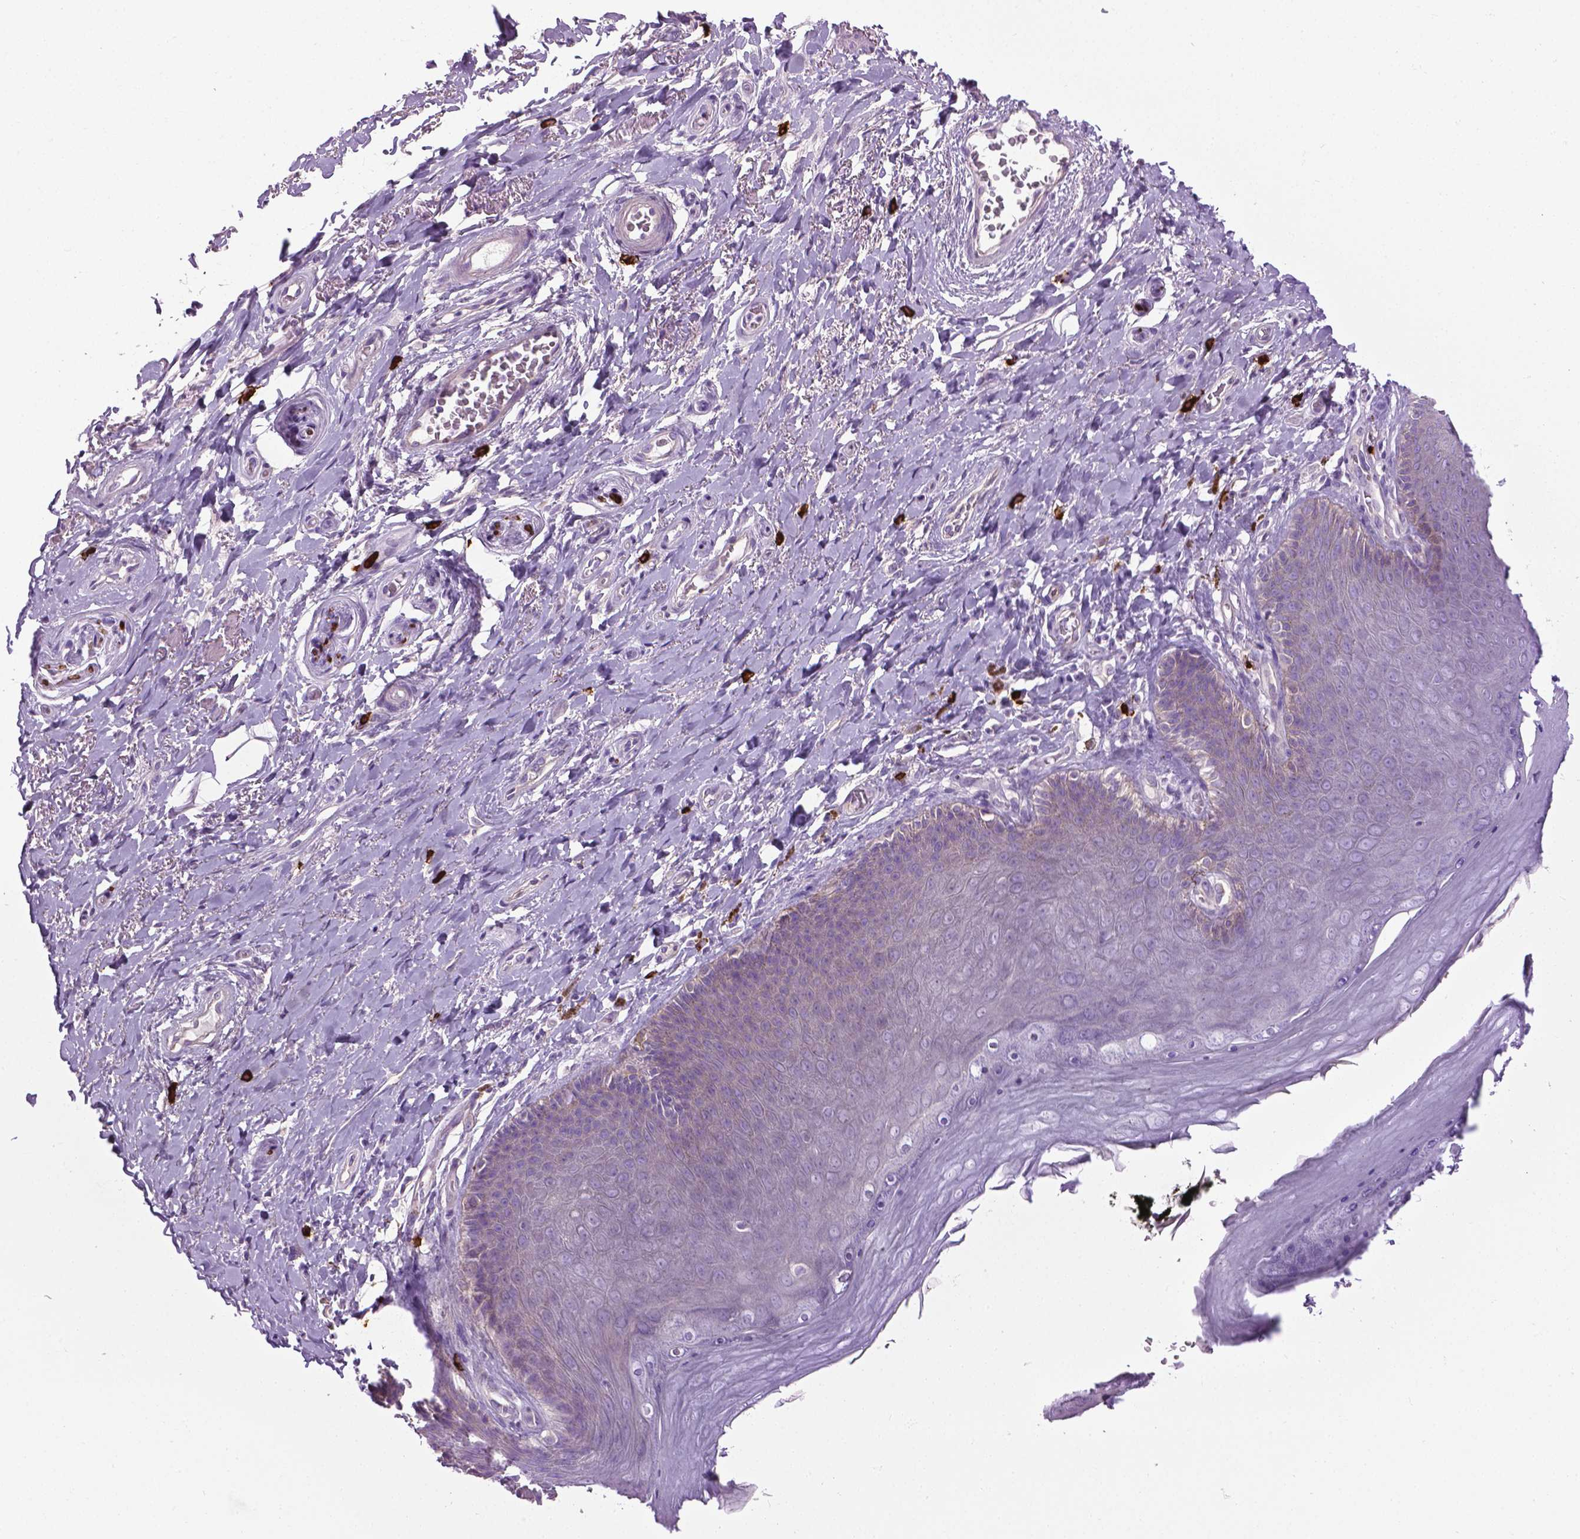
{"staining": {"intensity": "negative", "quantity": "none", "location": "none"}, "tissue": "adipose tissue", "cell_type": "Adipocytes", "image_type": "normal", "snomed": [{"axis": "morphology", "description": "Normal tissue, NOS"}, {"axis": "topography", "description": "Anal"}, {"axis": "topography", "description": "Peripheral nerve tissue"}], "caption": "An immunohistochemistry histopathology image of normal adipose tissue is shown. There is no staining in adipocytes of adipose tissue.", "gene": "SPECC1L", "patient": {"sex": "male", "age": 53}}